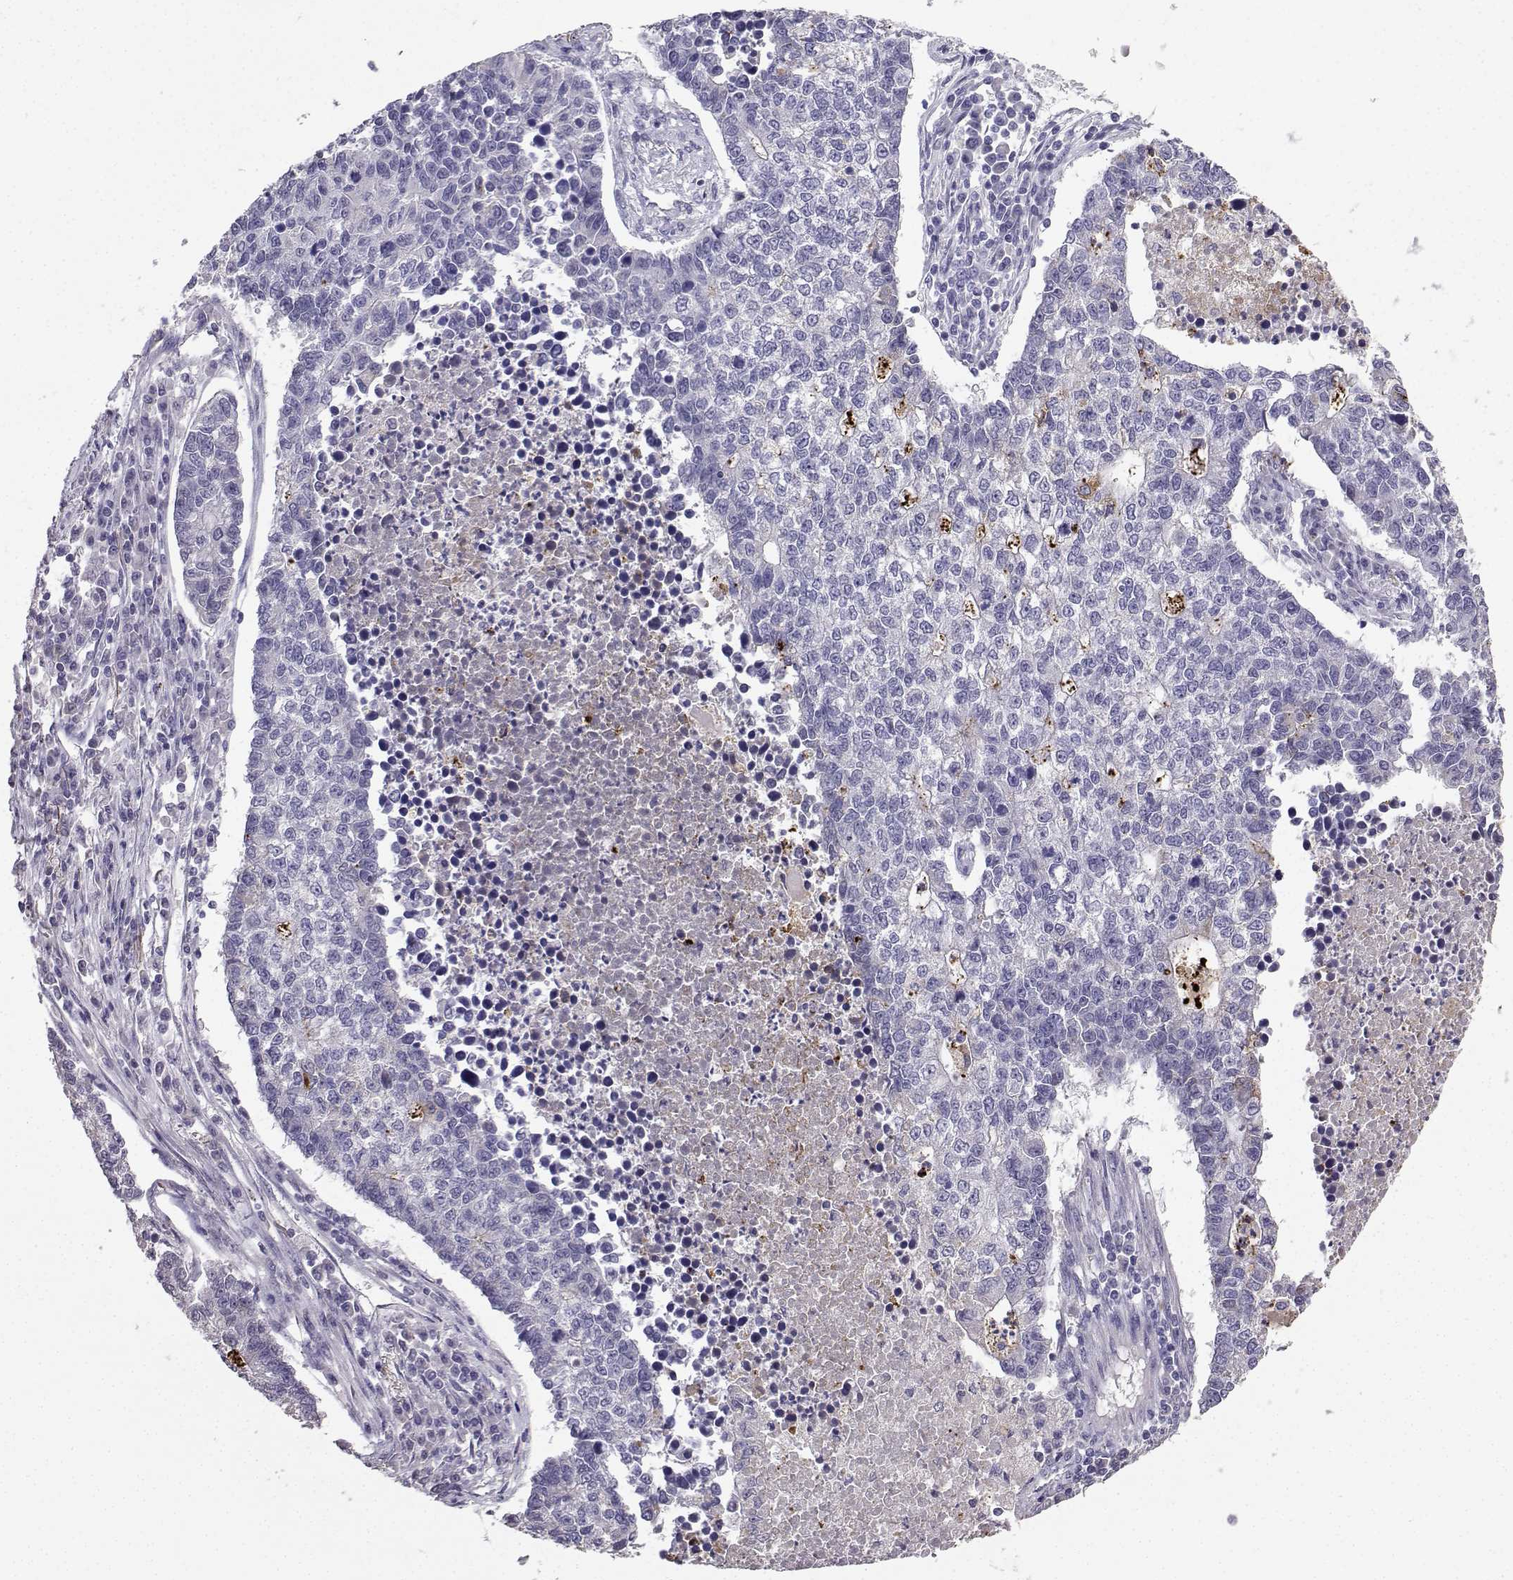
{"staining": {"intensity": "negative", "quantity": "none", "location": "none"}, "tissue": "lung cancer", "cell_type": "Tumor cells", "image_type": "cancer", "snomed": [{"axis": "morphology", "description": "Adenocarcinoma, NOS"}, {"axis": "topography", "description": "Lung"}], "caption": "Tumor cells are negative for protein expression in human adenocarcinoma (lung).", "gene": "SPAG11B", "patient": {"sex": "male", "age": 57}}